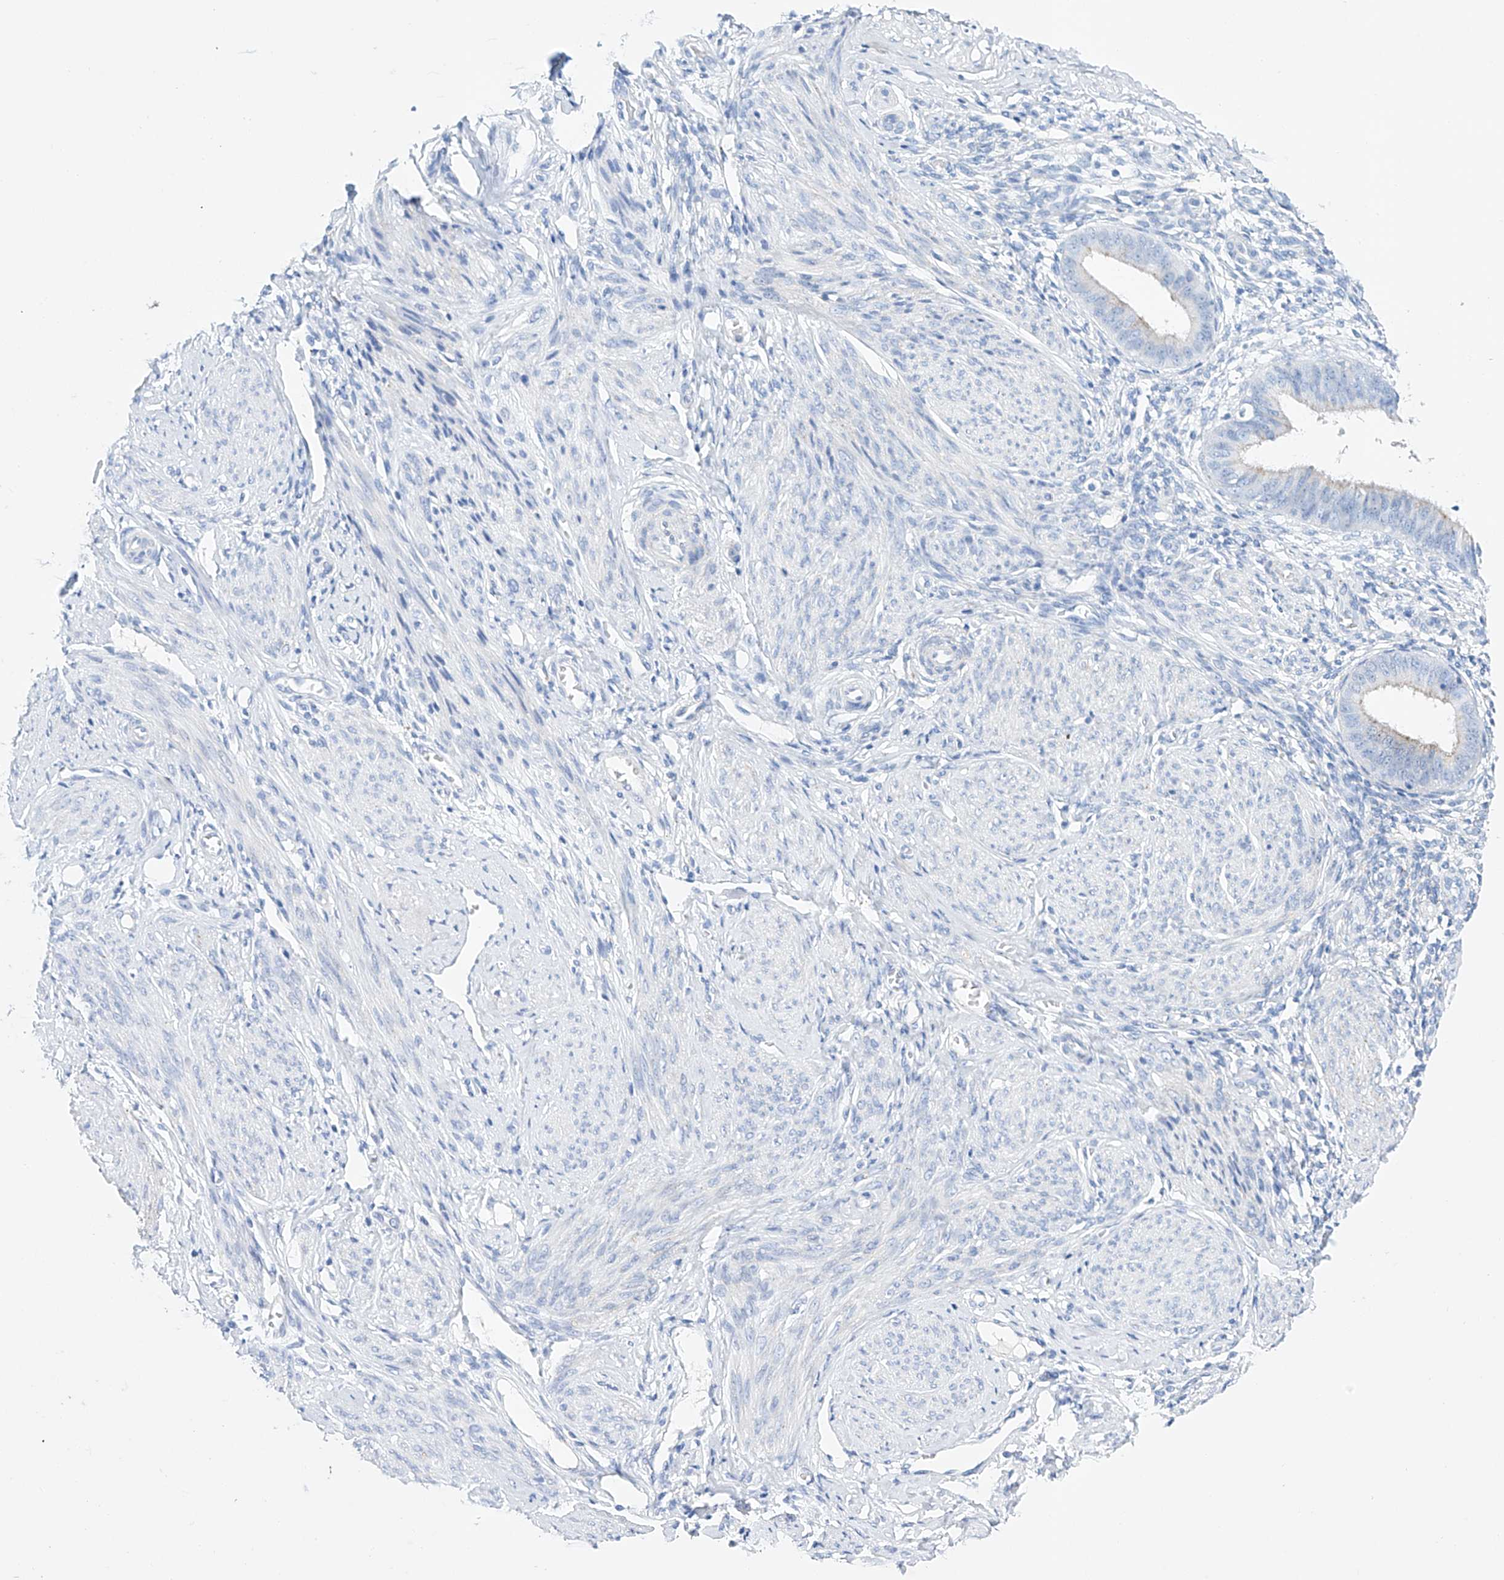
{"staining": {"intensity": "negative", "quantity": "none", "location": "none"}, "tissue": "endometrium", "cell_type": "Cells in endometrial stroma", "image_type": "normal", "snomed": [{"axis": "morphology", "description": "Normal tissue, NOS"}, {"axis": "topography", "description": "Uterus"}, {"axis": "topography", "description": "Endometrium"}], "caption": "Immunohistochemistry image of normal endometrium: human endometrium stained with DAB (3,3'-diaminobenzidine) shows no significant protein positivity in cells in endometrial stroma. The staining was performed using DAB (3,3'-diaminobenzidine) to visualize the protein expression in brown, while the nuclei were stained in blue with hematoxylin (Magnification: 20x).", "gene": "LURAP1", "patient": {"sex": "female", "age": 48}}